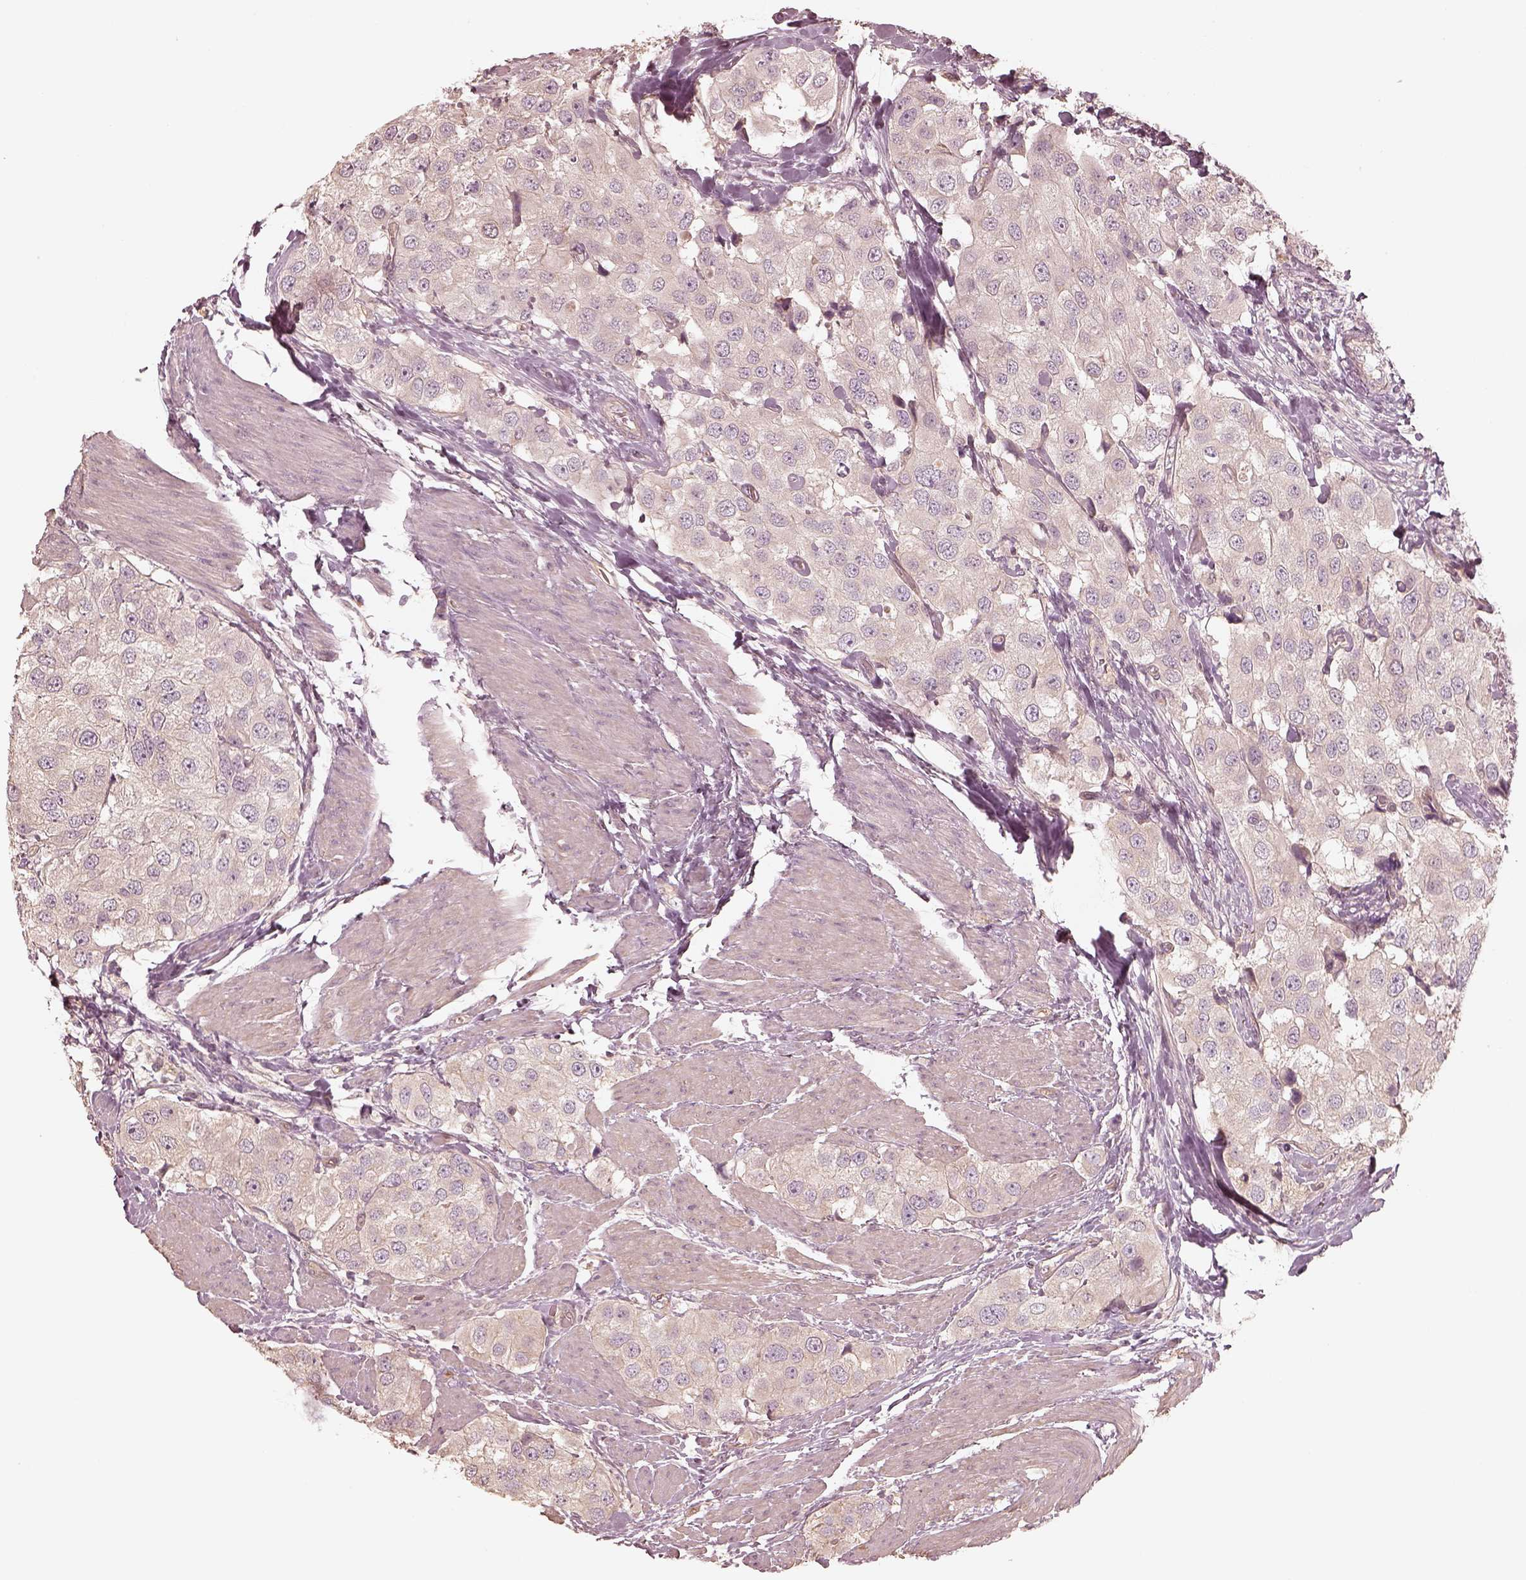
{"staining": {"intensity": "negative", "quantity": "none", "location": "none"}, "tissue": "urothelial cancer", "cell_type": "Tumor cells", "image_type": "cancer", "snomed": [{"axis": "morphology", "description": "Urothelial carcinoma, High grade"}, {"axis": "topography", "description": "Urinary bladder"}], "caption": "The immunohistochemistry (IHC) histopathology image has no significant expression in tumor cells of urothelial carcinoma (high-grade) tissue.", "gene": "KIF5C", "patient": {"sex": "female", "age": 64}}